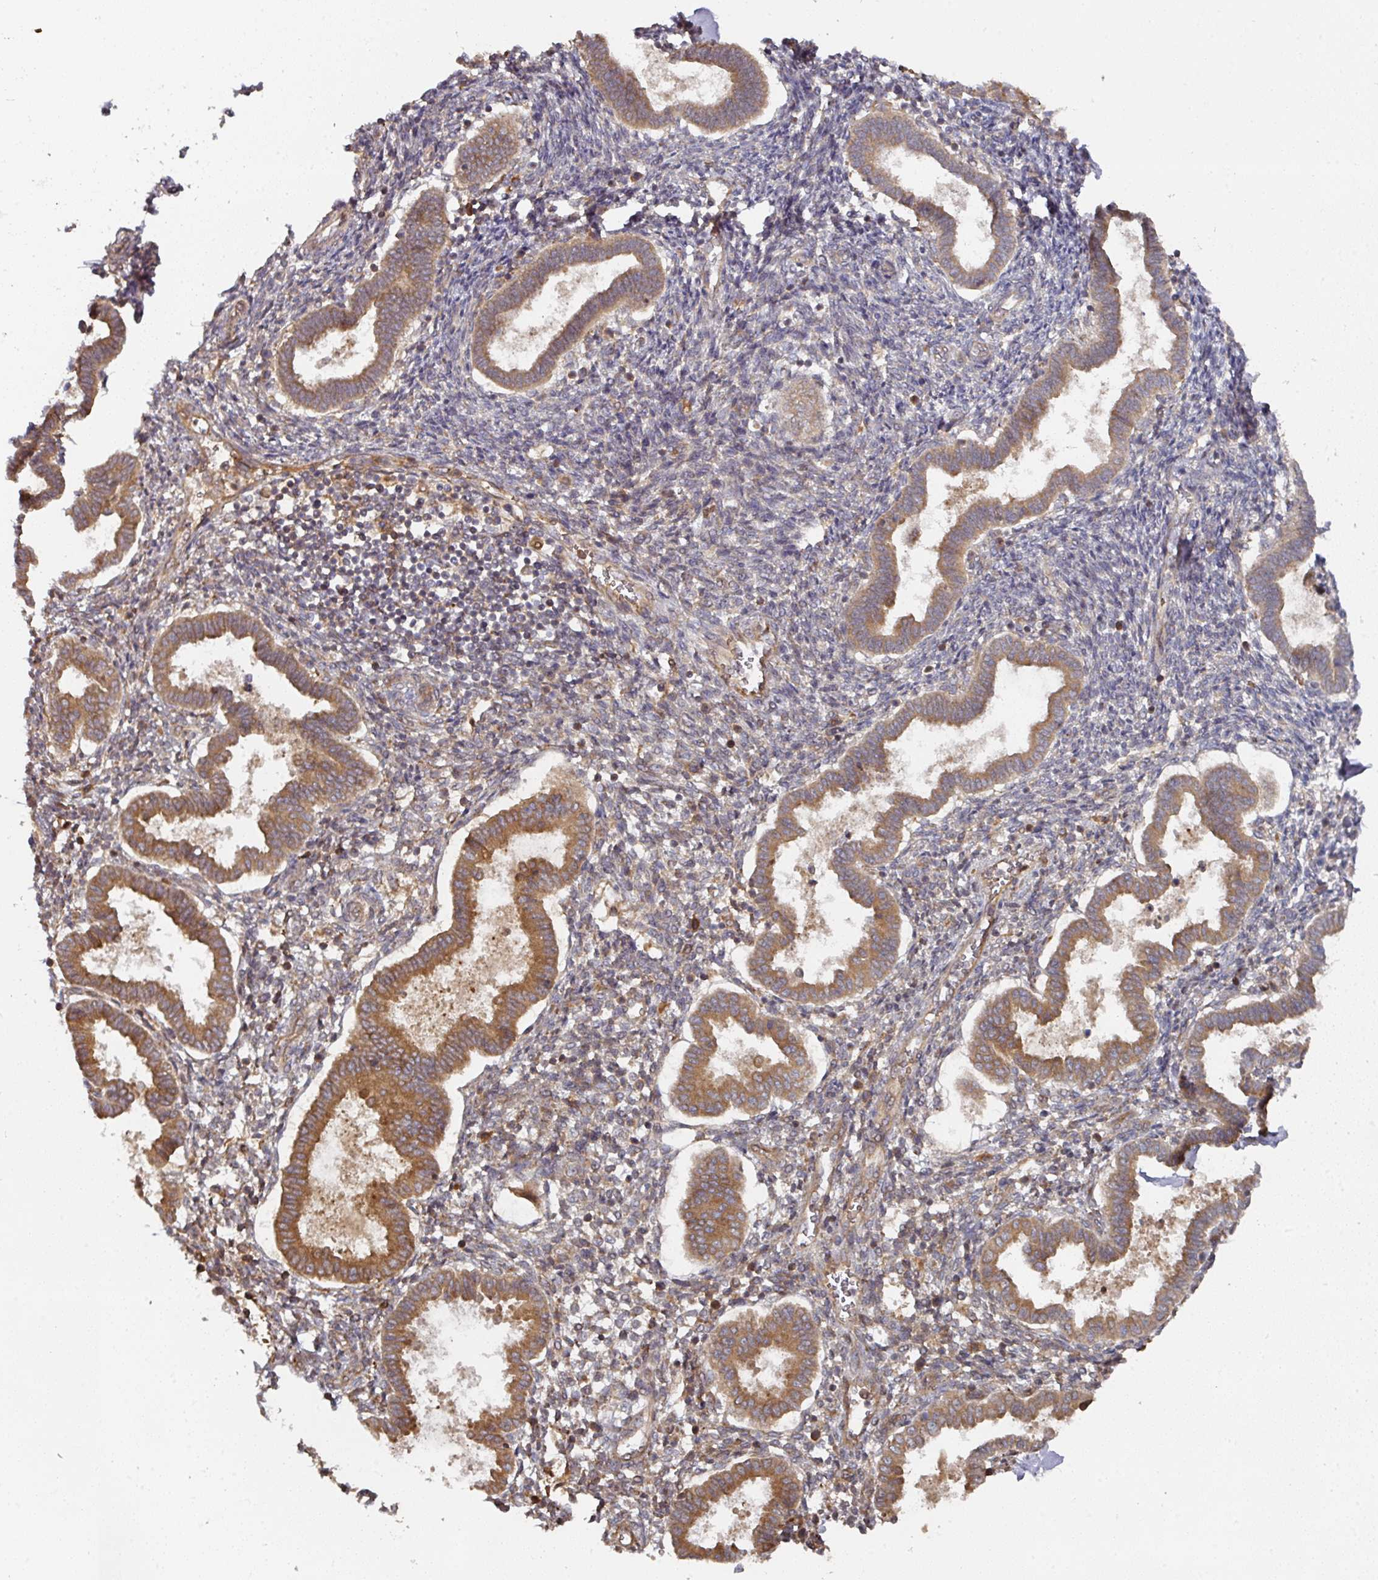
{"staining": {"intensity": "moderate", "quantity": "25%-75%", "location": "cytoplasmic/membranous"}, "tissue": "endometrium", "cell_type": "Cells in endometrial stroma", "image_type": "normal", "snomed": [{"axis": "morphology", "description": "Normal tissue, NOS"}, {"axis": "topography", "description": "Endometrium"}], "caption": "Protein expression analysis of unremarkable endometrium reveals moderate cytoplasmic/membranous positivity in about 25%-75% of cells in endometrial stroma. The staining is performed using DAB (3,3'-diaminobenzidine) brown chromogen to label protein expression. The nuclei are counter-stained blue using hematoxylin.", "gene": "CEP95", "patient": {"sex": "female", "age": 24}}